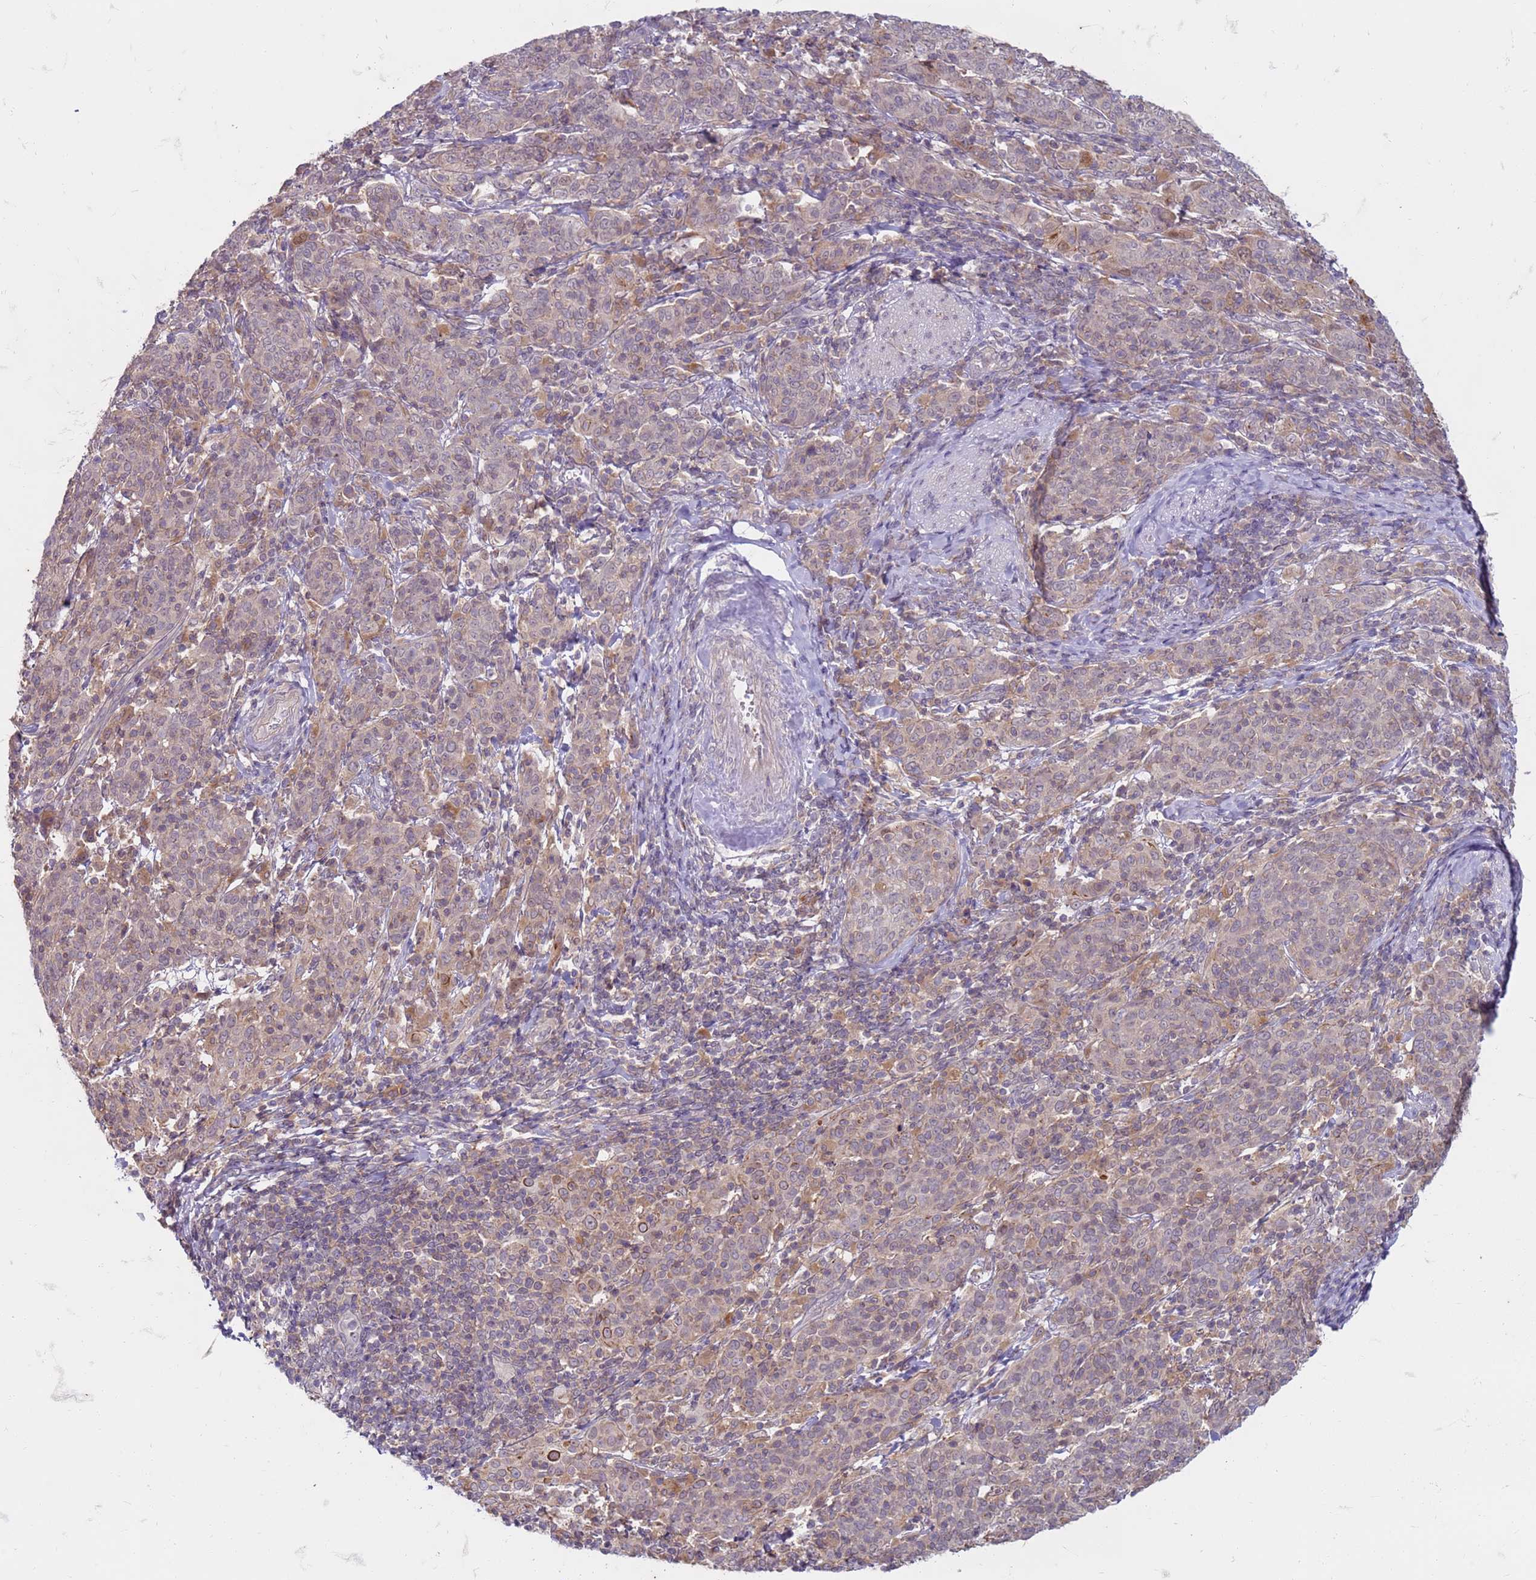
{"staining": {"intensity": "weak", "quantity": "<25%", "location": "cytoplasmic/membranous"}, "tissue": "cervical cancer", "cell_type": "Tumor cells", "image_type": "cancer", "snomed": [{"axis": "morphology", "description": "Squamous cell carcinoma, NOS"}, {"axis": "topography", "description": "Cervix"}], "caption": "Immunohistochemical staining of human cervical cancer (squamous cell carcinoma) demonstrates no significant positivity in tumor cells. (Stains: DAB (3,3'-diaminobenzidine) immunohistochemistry (IHC) with hematoxylin counter stain, Microscopy: brightfield microscopy at high magnification).", "gene": "SLC15A3", "patient": {"sex": "female", "age": 67}}